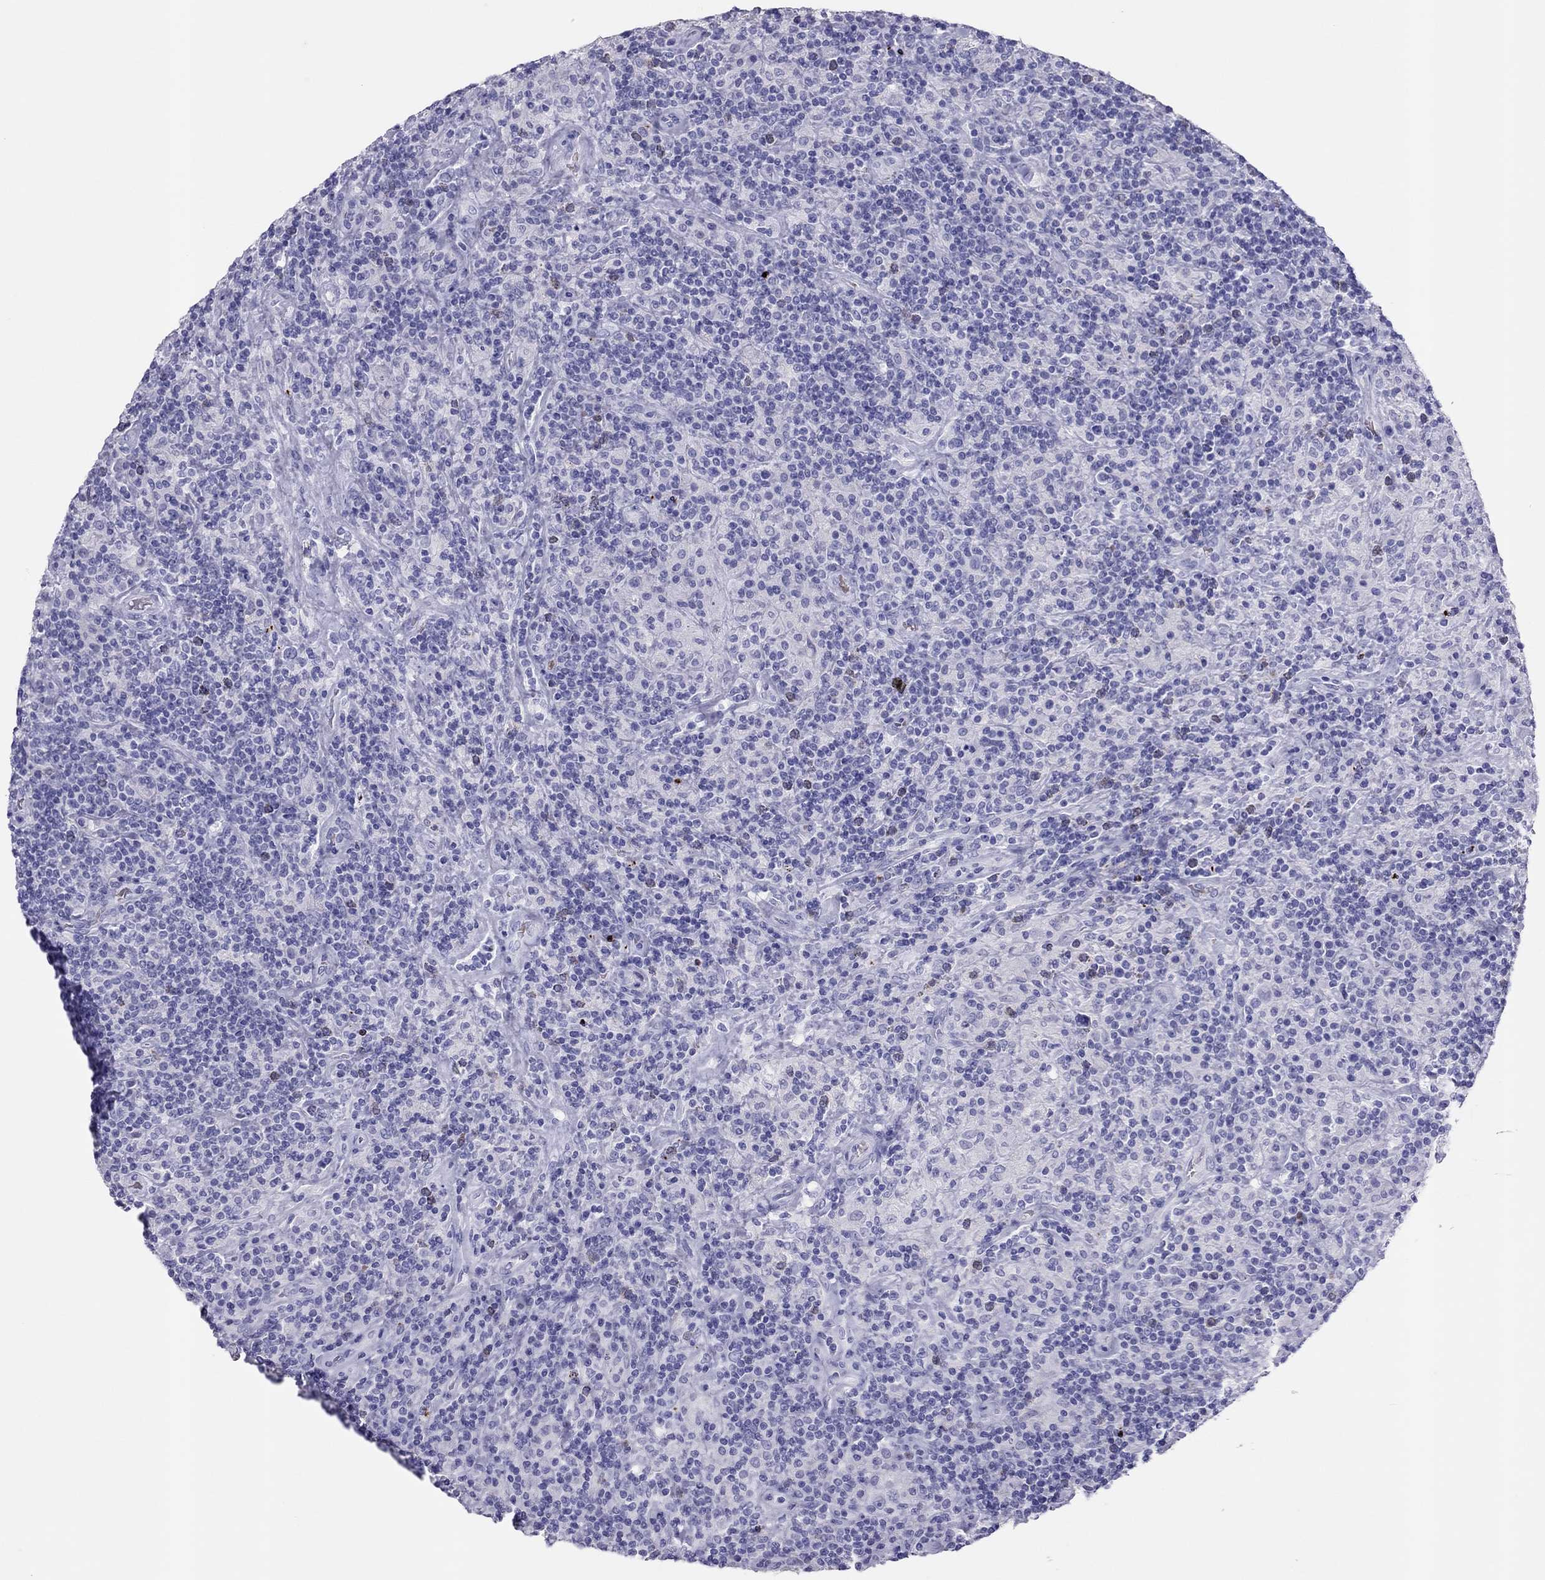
{"staining": {"intensity": "negative", "quantity": "none", "location": "none"}, "tissue": "lymphoma", "cell_type": "Tumor cells", "image_type": "cancer", "snomed": [{"axis": "morphology", "description": "Hodgkin's disease, NOS"}, {"axis": "topography", "description": "Lymph node"}], "caption": "Lymphoma was stained to show a protein in brown. There is no significant expression in tumor cells.", "gene": "TSHB", "patient": {"sex": "male", "age": 70}}